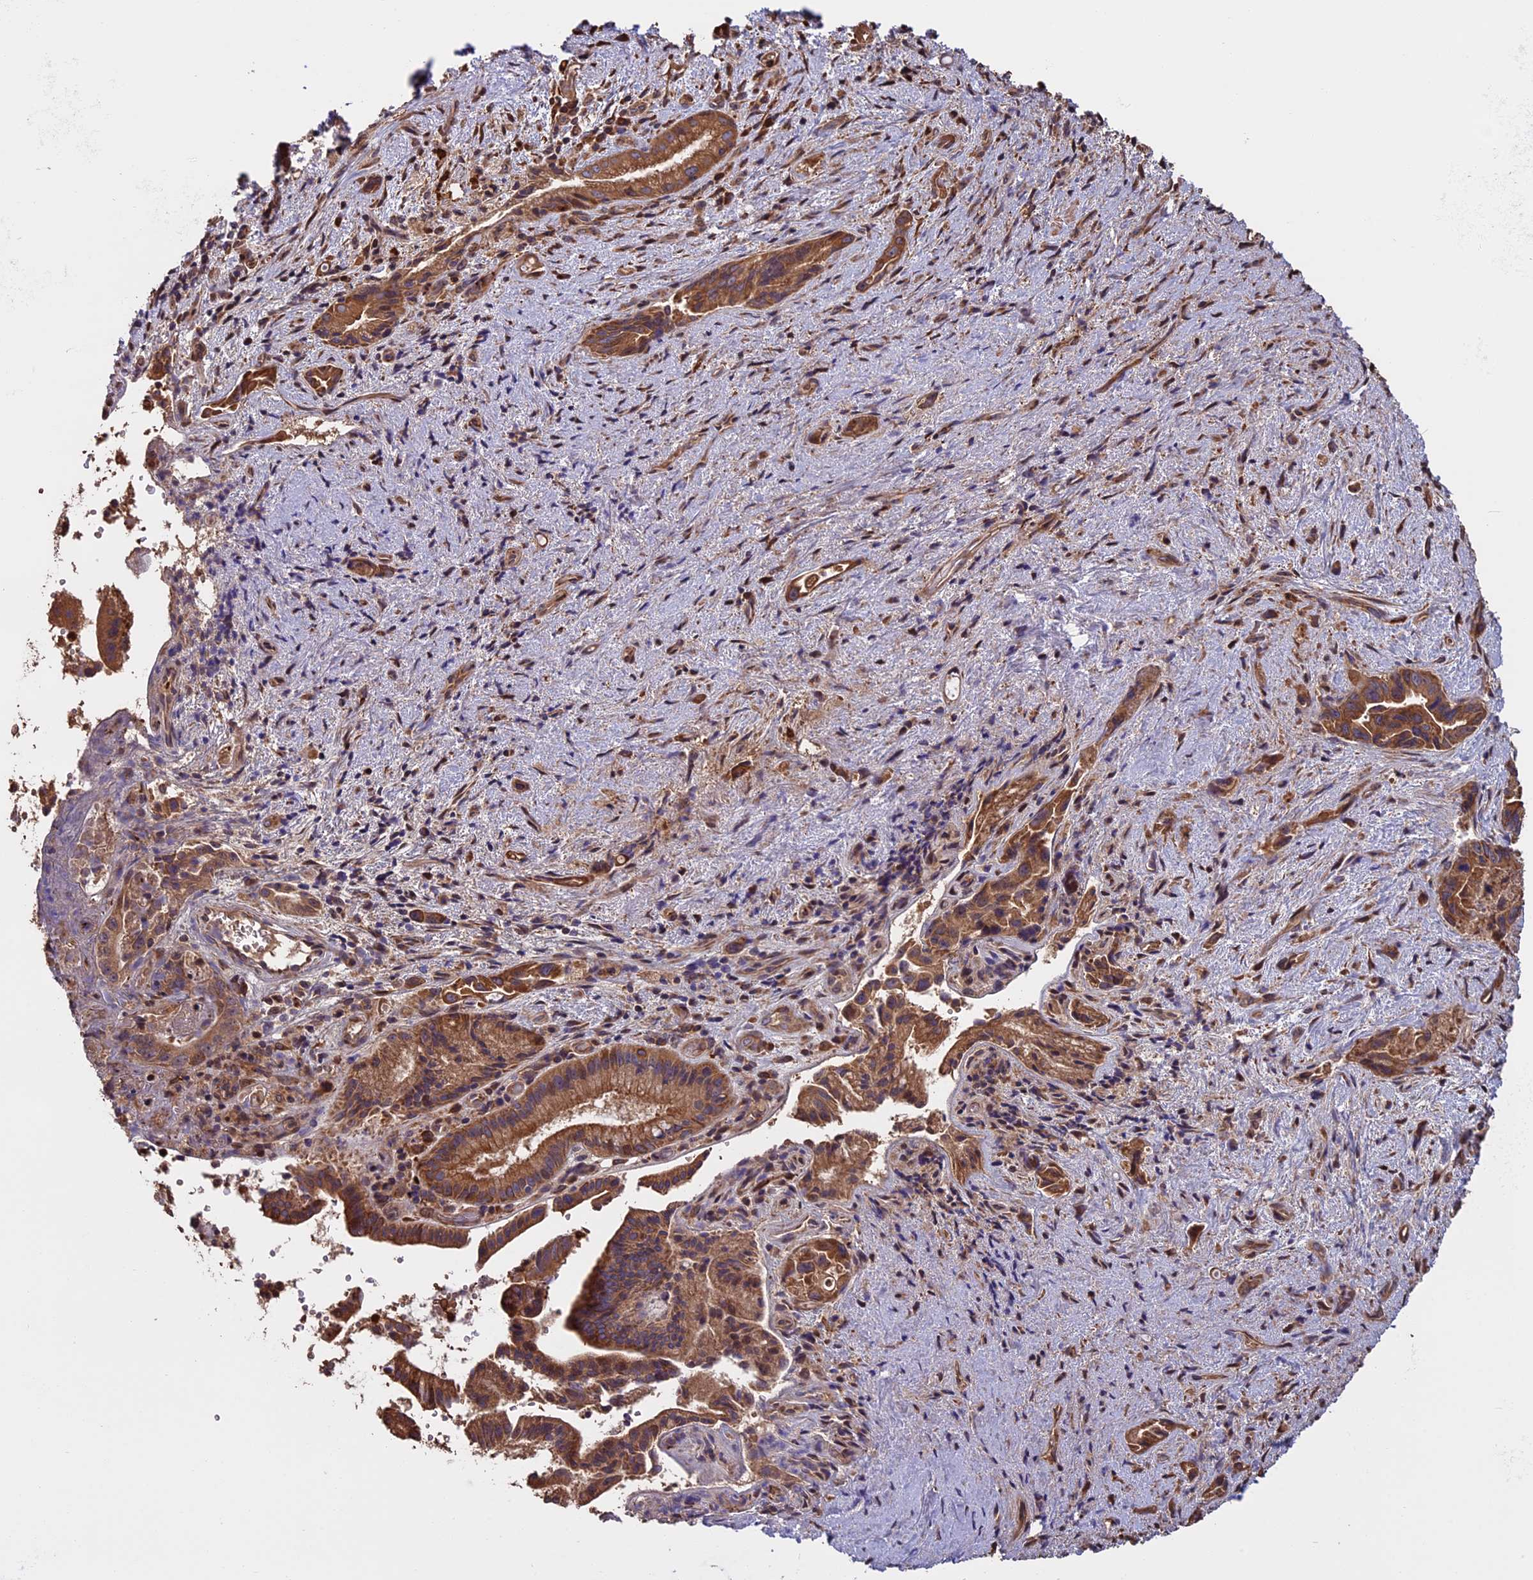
{"staining": {"intensity": "moderate", "quantity": ">75%", "location": "cytoplasmic/membranous"}, "tissue": "pancreatic cancer", "cell_type": "Tumor cells", "image_type": "cancer", "snomed": [{"axis": "morphology", "description": "Adenocarcinoma, NOS"}, {"axis": "topography", "description": "Pancreas"}], "caption": "Immunohistochemistry (IHC) image of human pancreatic adenocarcinoma stained for a protein (brown), which demonstrates medium levels of moderate cytoplasmic/membranous expression in approximately >75% of tumor cells.", "gene": "VWA3A", "patient": {"sex": "female", "age": 77}}